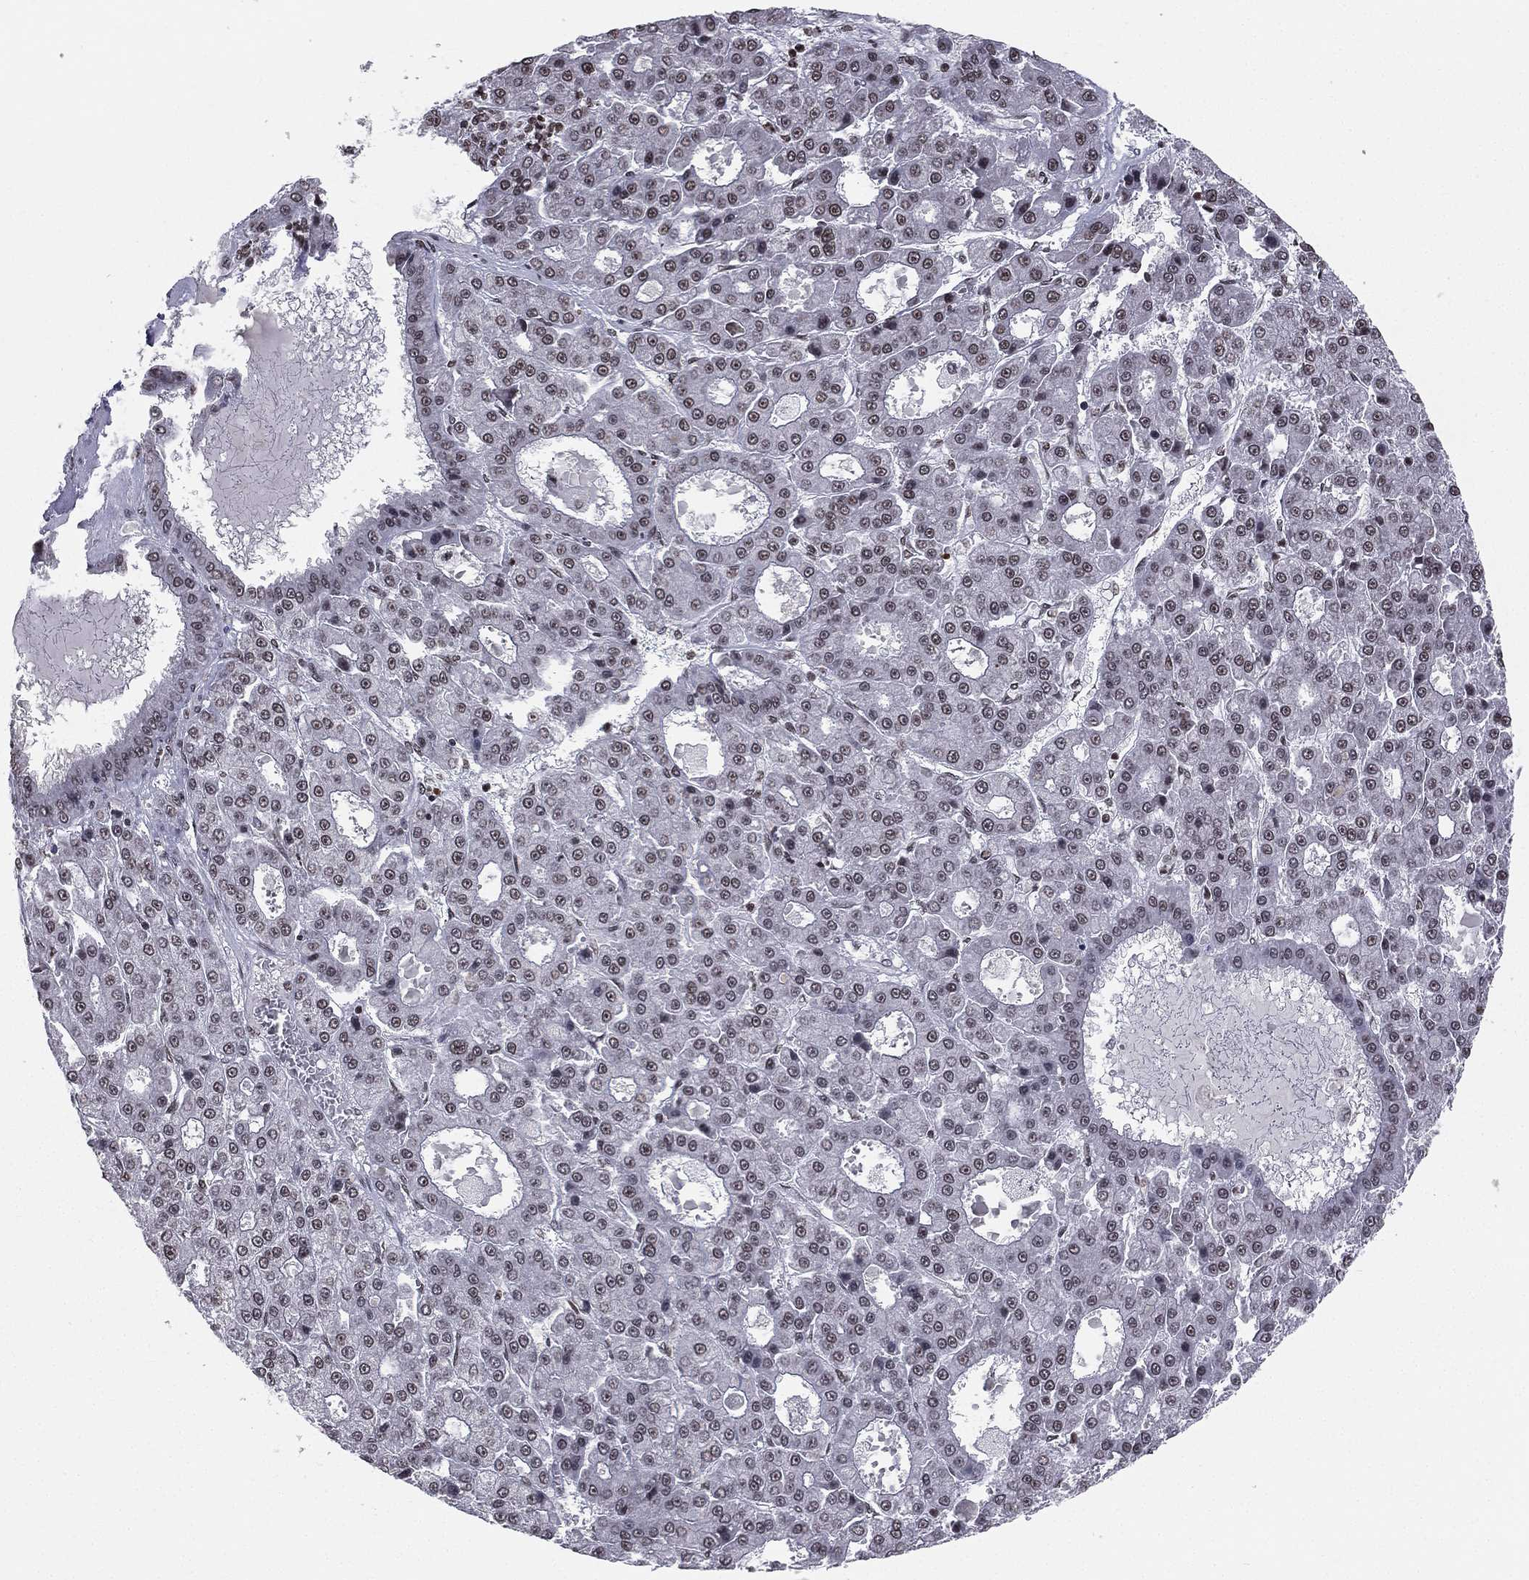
{"staining": {"intensity": "weak", "quantity": "25%-75%", "location": "nuclear"}, "tissue": "liver cancer", "cell_type": "Tumor cells", "image_type": "cancer", "snomed": [{"axis": "morphology", "description": "Carcinoma, Hepatocellular, NOS"}, {"axis": "topography", "description": "Liver"}], "caption": "Tumor cells reveal low levels of weak nuclear expression in approximately 25%-75% of cells in human liver hepatocellular carcinoma.", "gene": "RFX7", "patient": {"sex": "male", "age": 70}}